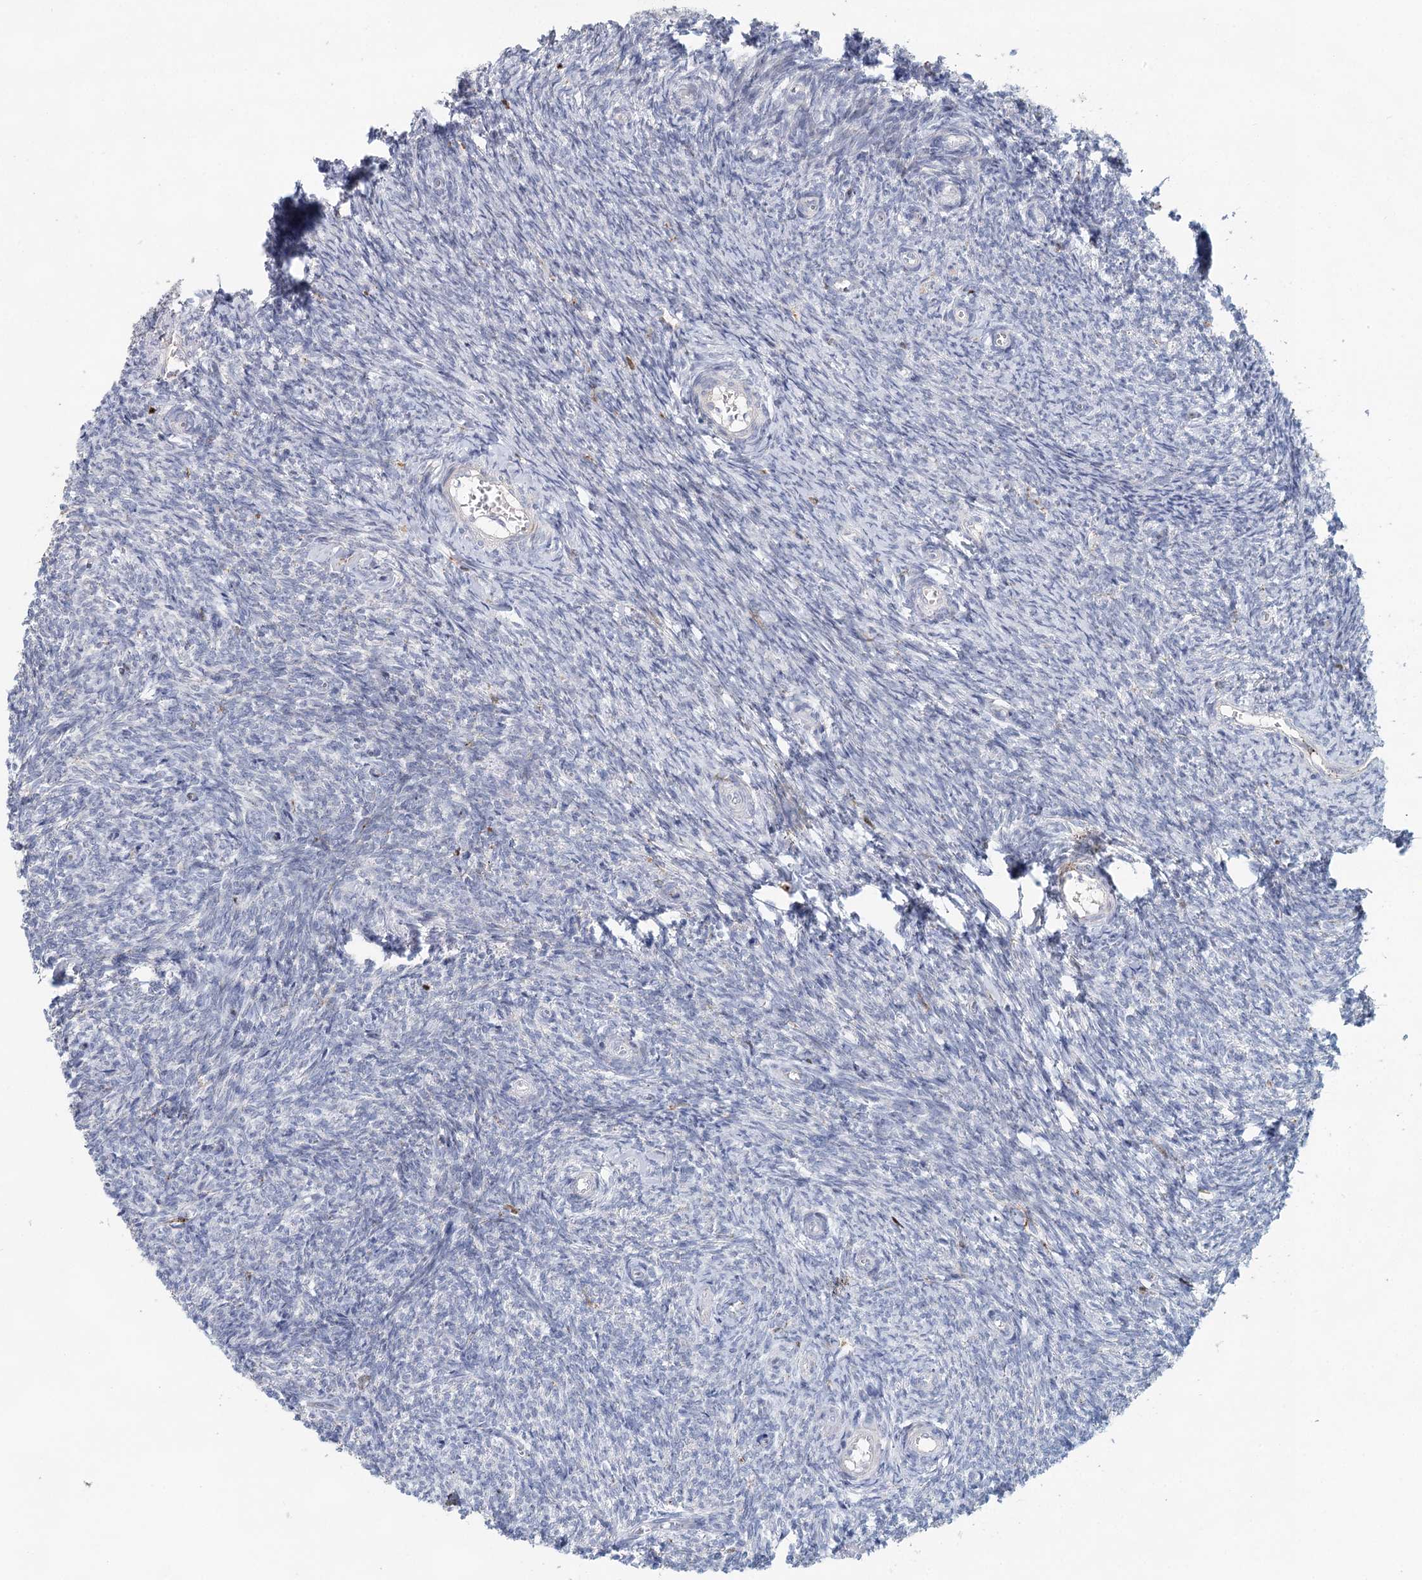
{"staining": {"intensity": "negative", "quantity": "none", "location": "none"}, "tissue": "ovary", "cell_type": "Ovarian stroma cells", "image_type": "normal", "snomed": [{"axis": "morphology", "description": "Normal tissue, NOS"}, {"axis": "topography", "description": "Ovary"}], "caption": "The immunohistochemistry (IHC) image has no significant staining in ovarian stroma cells of ovary.", "gene": "SLC19A3", "patient": {"sex": "female", "age": 44}}